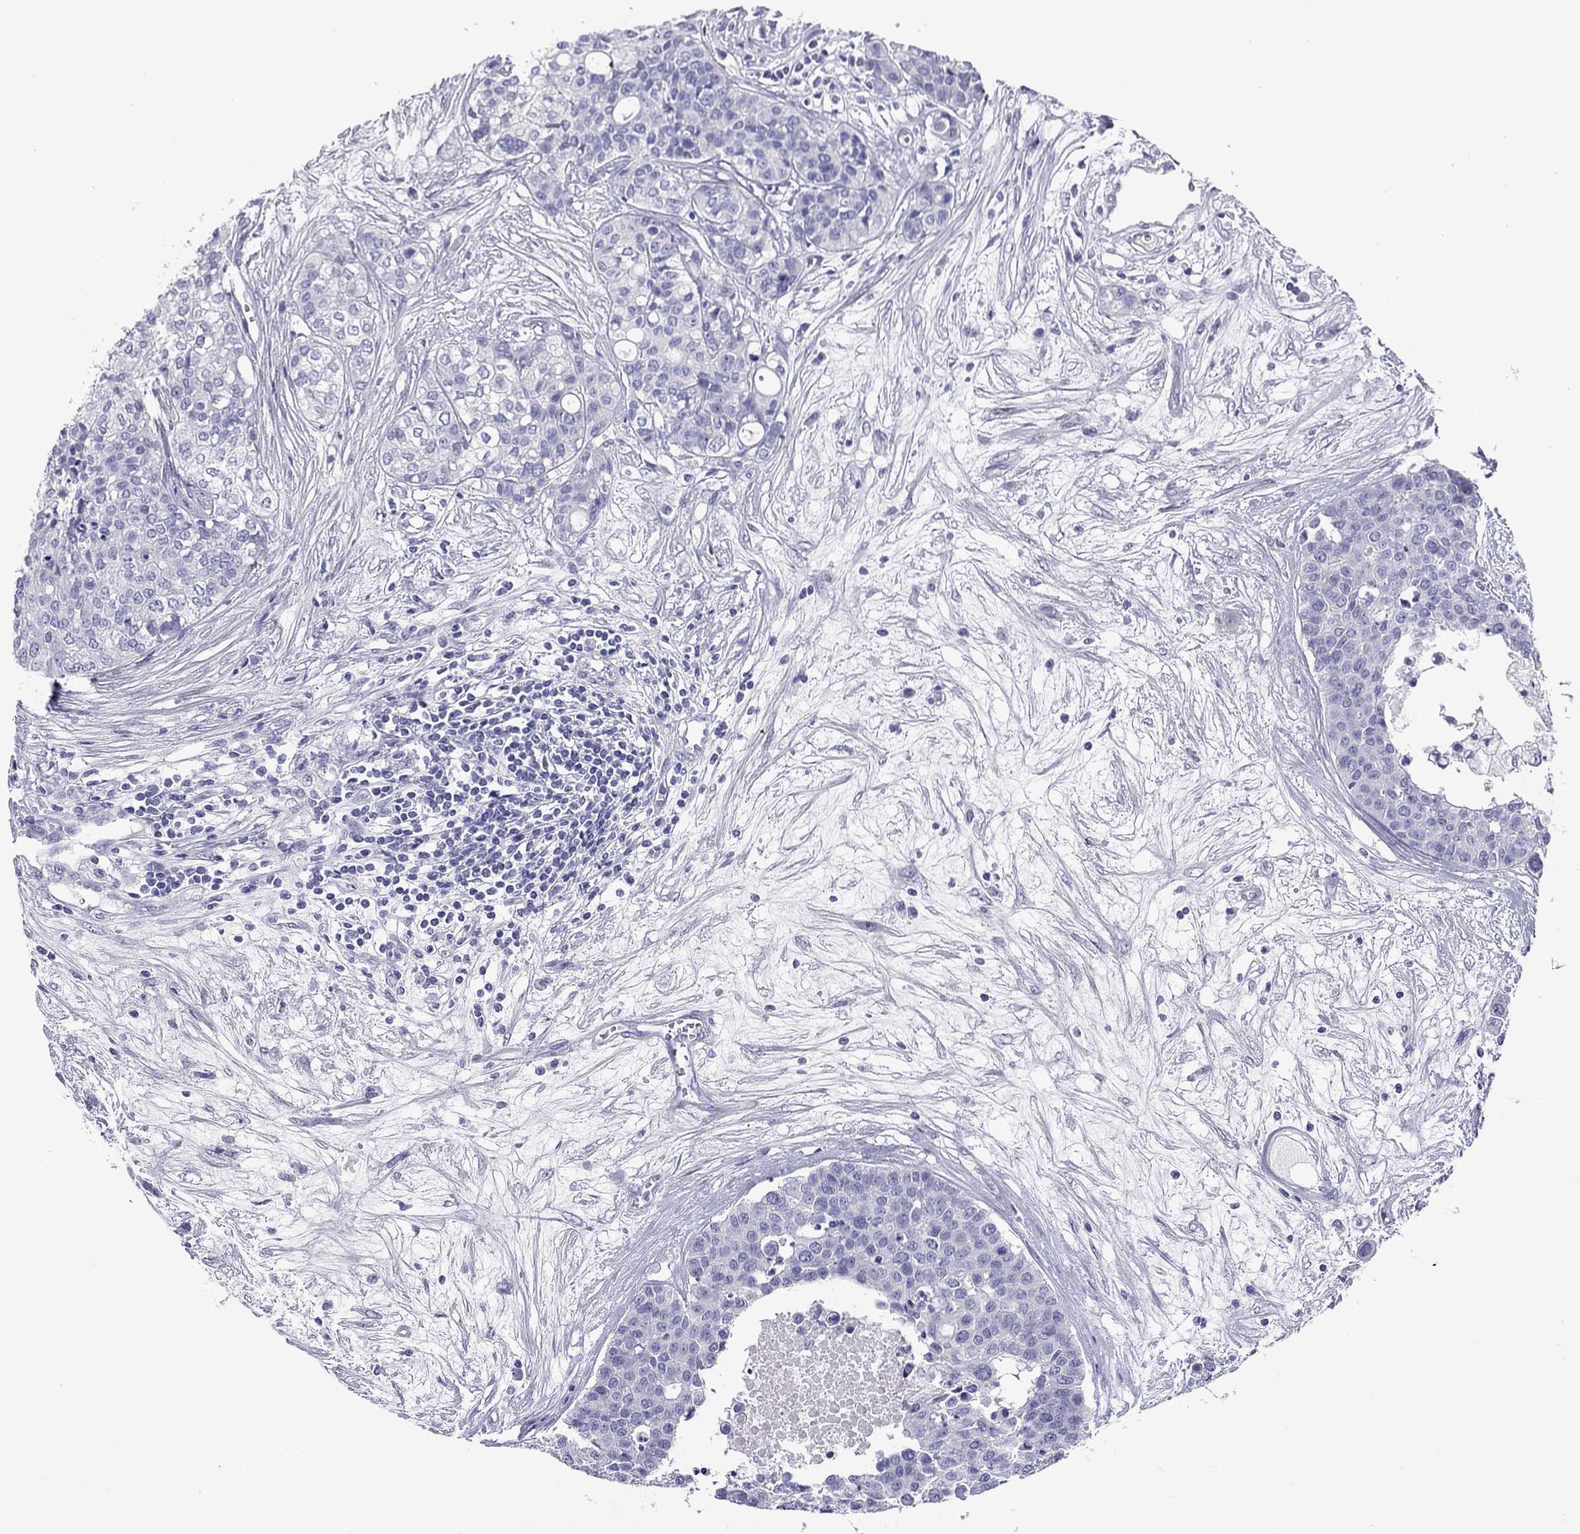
{"staining": {"intensity": "negative", "quantity": "none", "location": "none"}, "tissue": "carcinoid", "cell_type": "Tumor cells", "image_type": "cancer", "snomed": [{"axis": "morphology", "description": "Carcinoid, malignant, NOS"}, {"axis": "topography", "description": "Colon"}], "caption": "IHC micrograph of neoplastic tissue: carcinoid stained with DAB (3,3'-diaminobenzidine) exhibits no significant protein staining in tumor cells.", "gene": "CMYA5", "patient": {"sex": "male", "age": 81}}